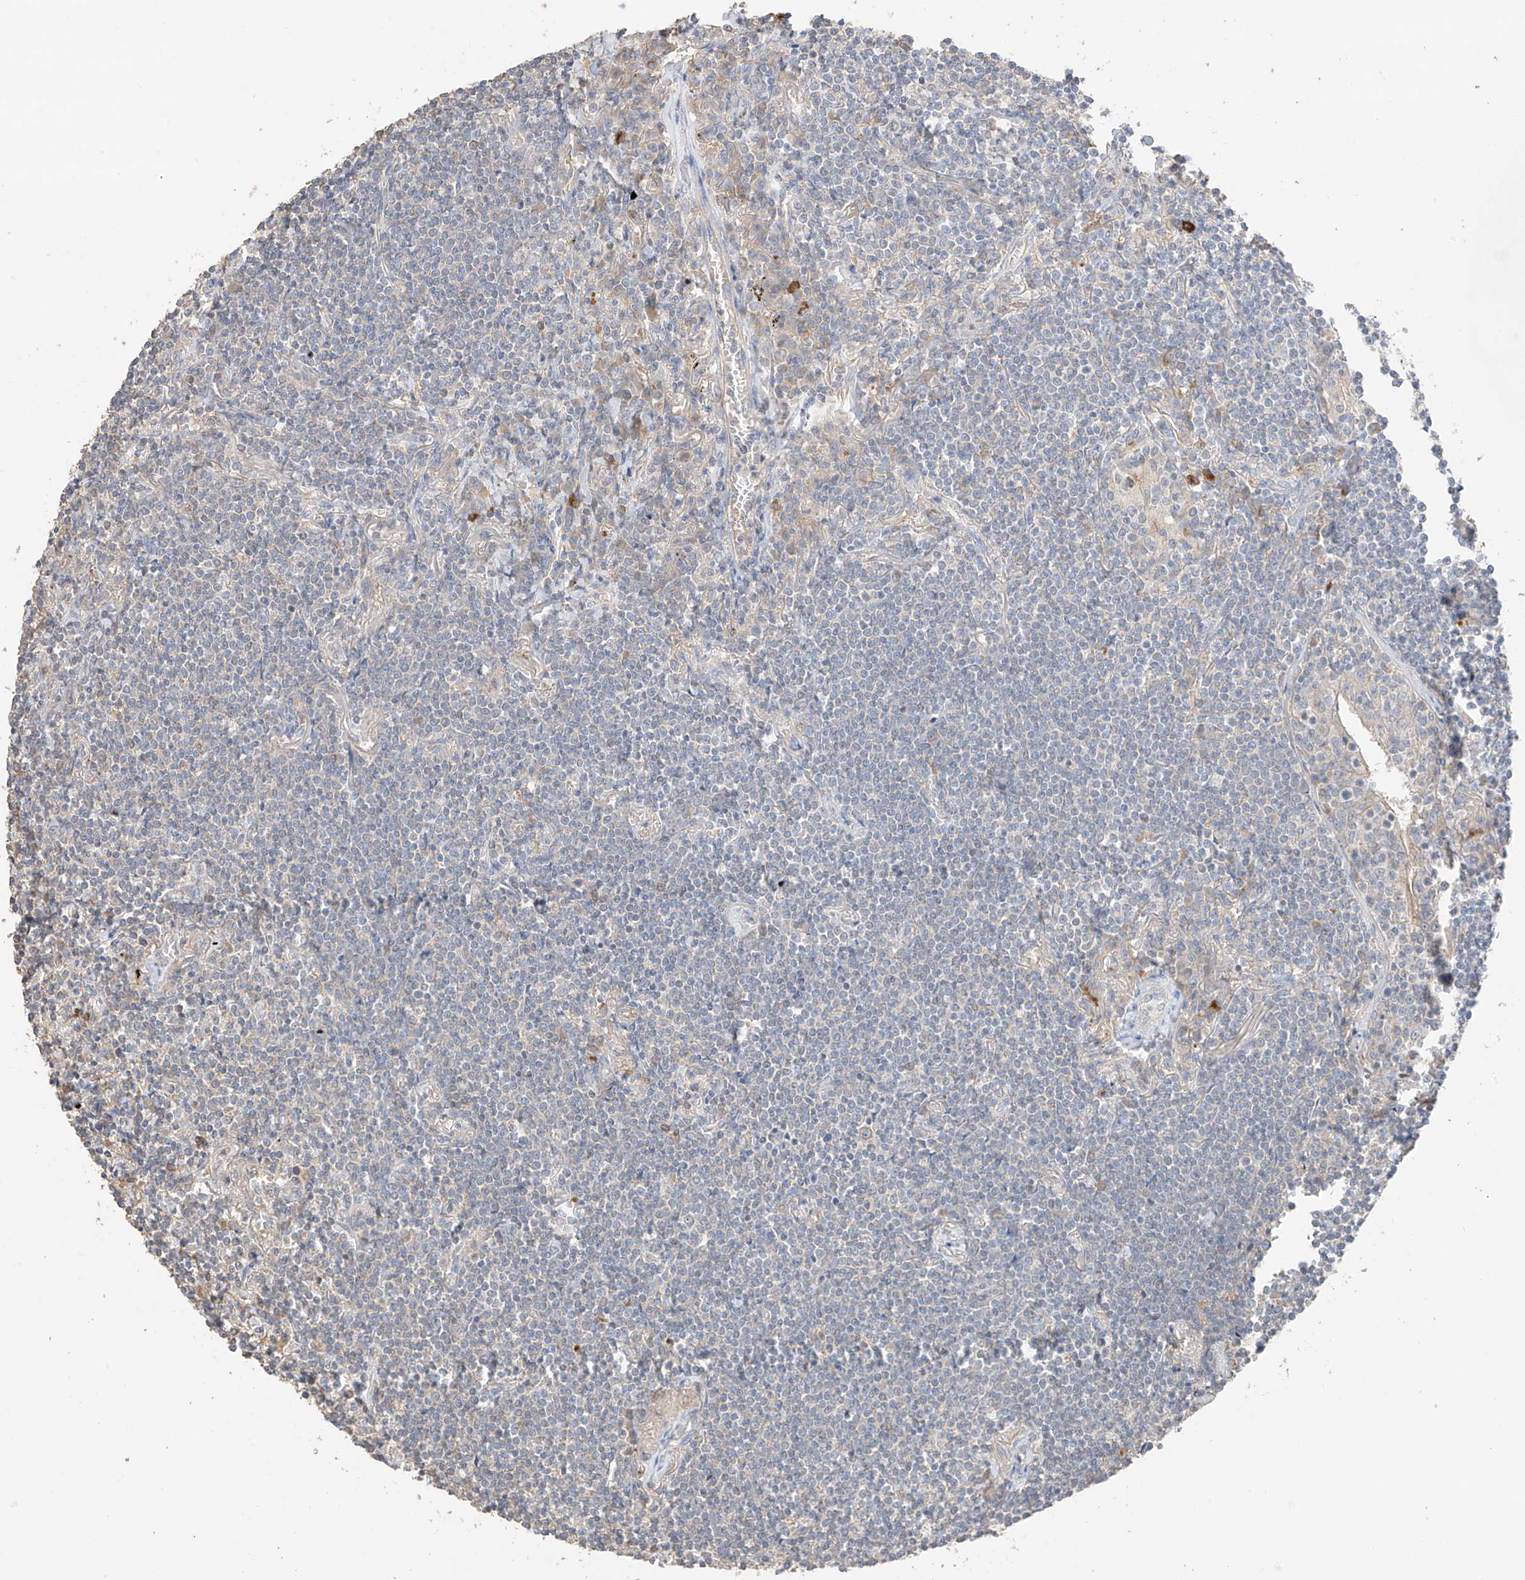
{"staining": {"intensity": "negative", "quantity": "none", "location": "none"}, "tissue": "lymphoma", "cell_type": "Tumor cells", "image_type": "cancer", "snomed": [{"axis": "morphology", "description": "Malignant lymphoma, non-Hodgkin's type, Low grade"}, {"axis": "topography", "description": "Lung"}], "caption": "Human low-grade malignant lymphoma, non-Hodgkin's type stained for a protein using IHC shows no staining in tumor cells.", "gene": "CAPN13", "patient": {"sex": "female", "age": 71}}